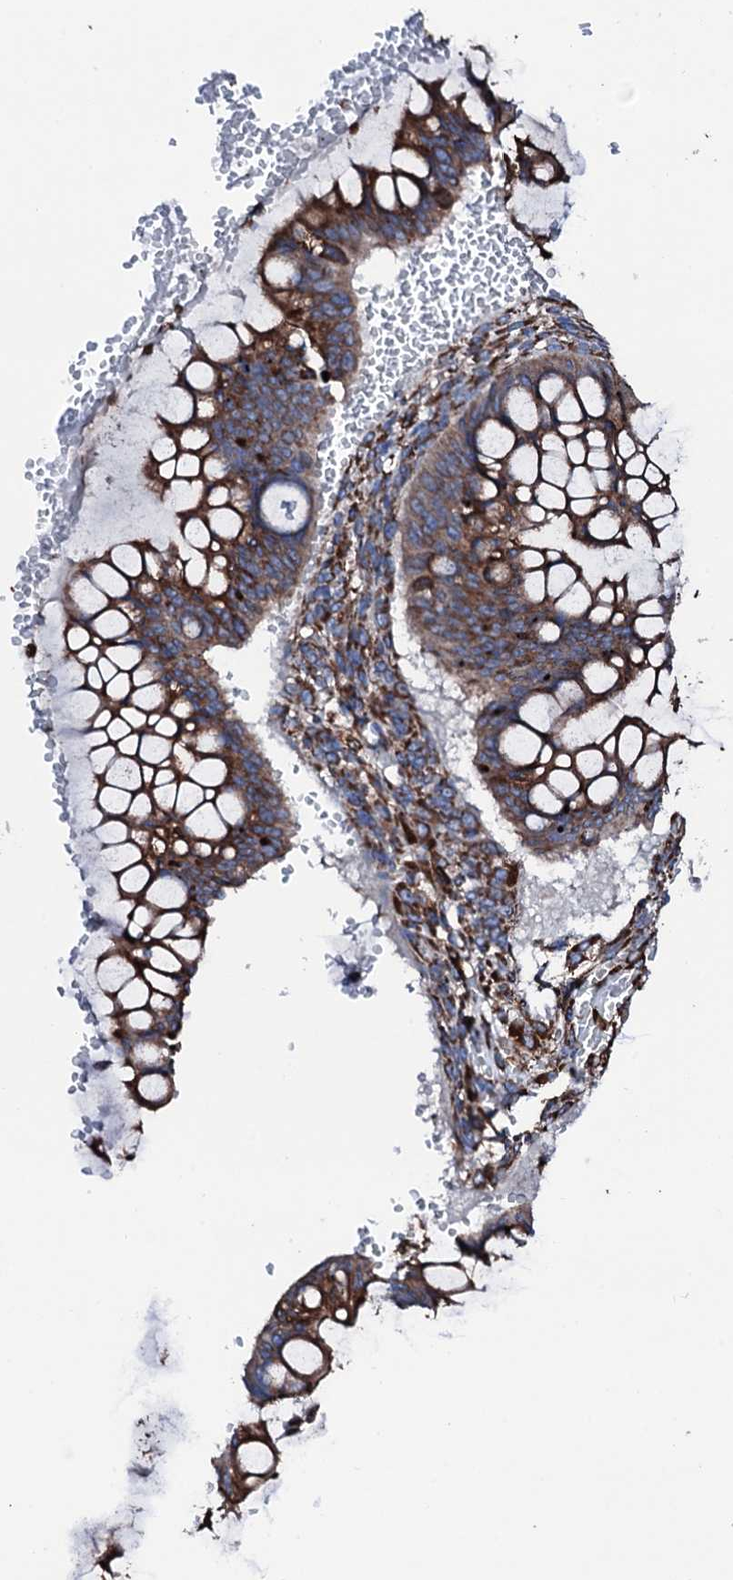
{"staining": {"intensity": "strong", "quantity": ">75%", "location": "cytoplasmic/membranous"}, "tissue": "ovarian cancer", "cell_type": "Tumor cells", "image_type": "cancer", "snomed": [{"axis": "morphology", "description": "Cystadenocarcinoma, mucinous, NOS"}, {"axis": "topography", "description": "Ovary"}], "caption": "Immunohistochemical staining of ovarian cancer reveals strong cytoplasmic/membranous protein positivity in about >75% of tumor cells. The staining is performed using DAB (3,3'-diaminobenzidine) brown chromogen to label protein expression. The nuclei are counter-stained blue using hematoxylin.", "gene": "AMDHD1", "patient": {"sex": "female", "age": 73}}